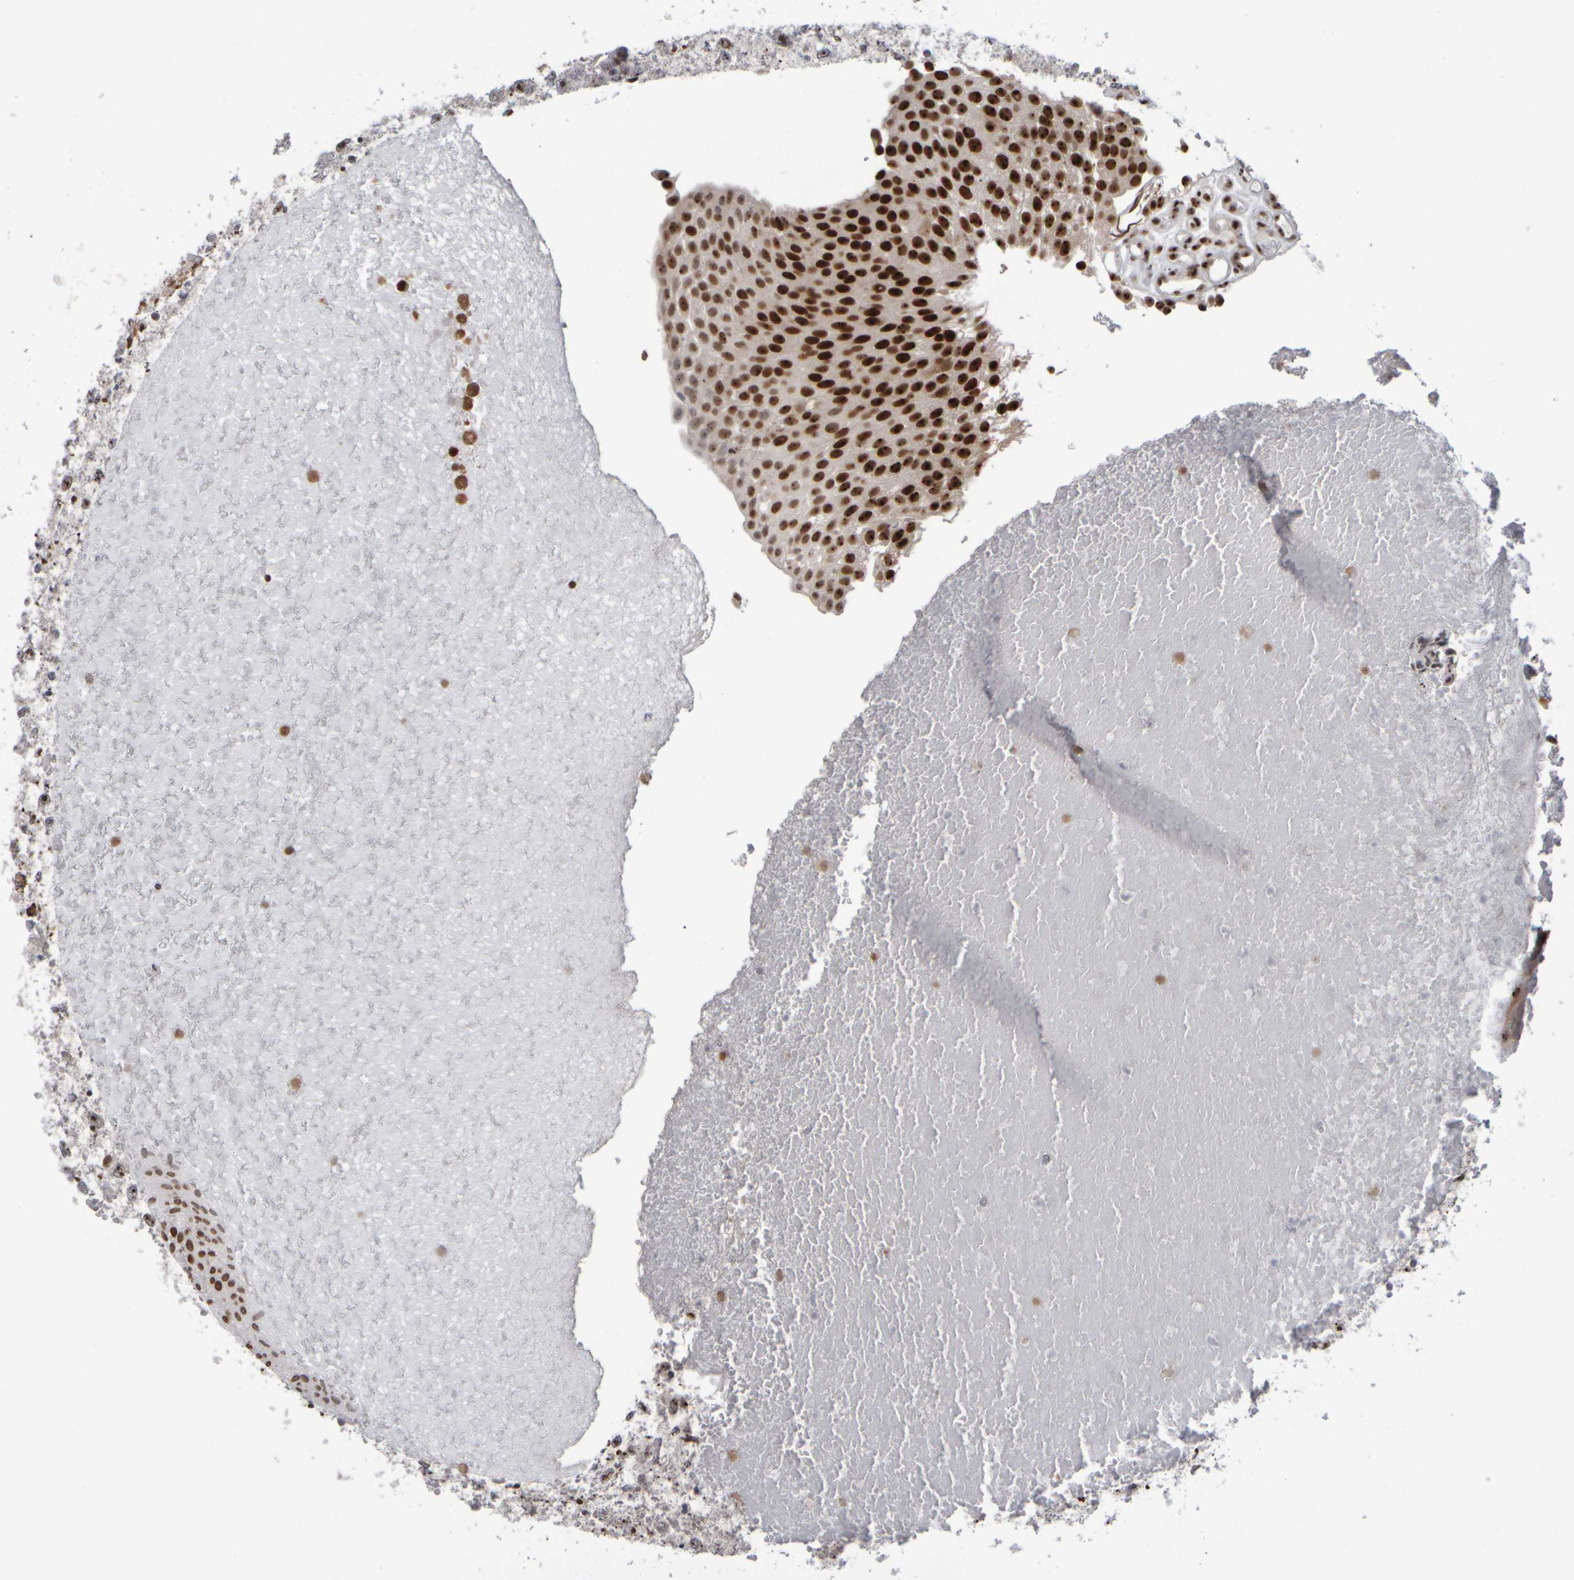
{"staining": {"intensity": "strong", "quantity": ">75%", "location": "nuclear"}, "tissue": "urothelial cancer", "cell_type": "Tumor cells", "image_type": "cancer", "snomed": [{"axis": "morphology", "description": "Urothelial carcinoma, Low grade"}, {"axis": "topography", "description": "Urinary bladder"}], "caption": "Immunohistochemical staining of urothelial cancer displays high levels of strong nuclear expression in about >75% of tumor cells.", "gene": "SURF6", "patient": {"sex": "male", "age": 78}}